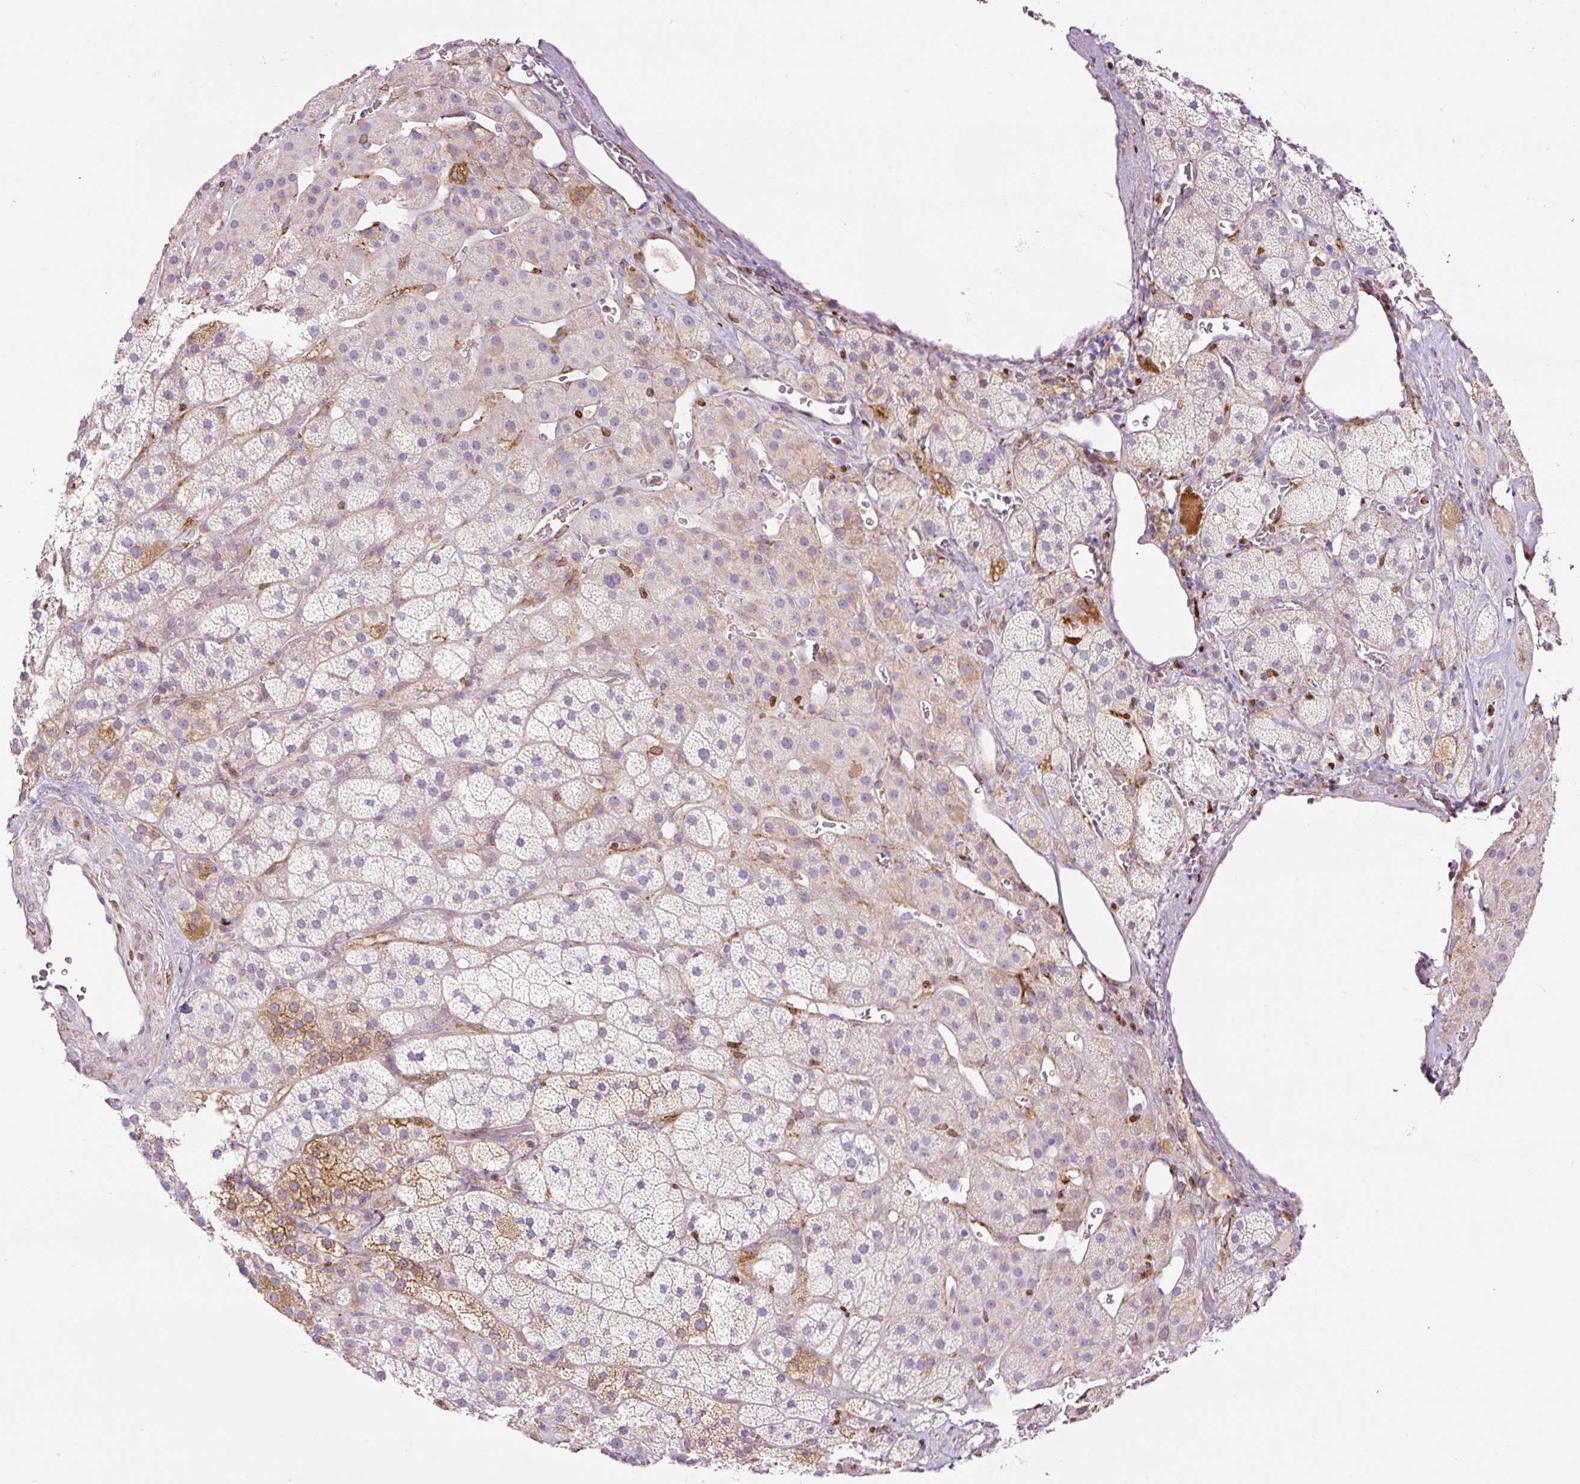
{"staining": {"intensity": "moderate", "quantity": "<25%", "location": "cytoplasmic/membranous"}, "tissue": "adrenal gland", "cell_type": "Glandular cells", "image_type": "normal", "snomed": [{"axis": "morphology", "description": "Normal tissue, NOS"}, {"axis": "topography", "description": "Adrenal gland"}], "caption": "Immunohistochemistry (IHC) of unremarkable human adrenal gland exhibits low levels of moderate cytoplasmic/membranous expression in about <25% of glandular cells.", "gene": "TMEM8B", "patient": {"sex": "male", "age": 57}}